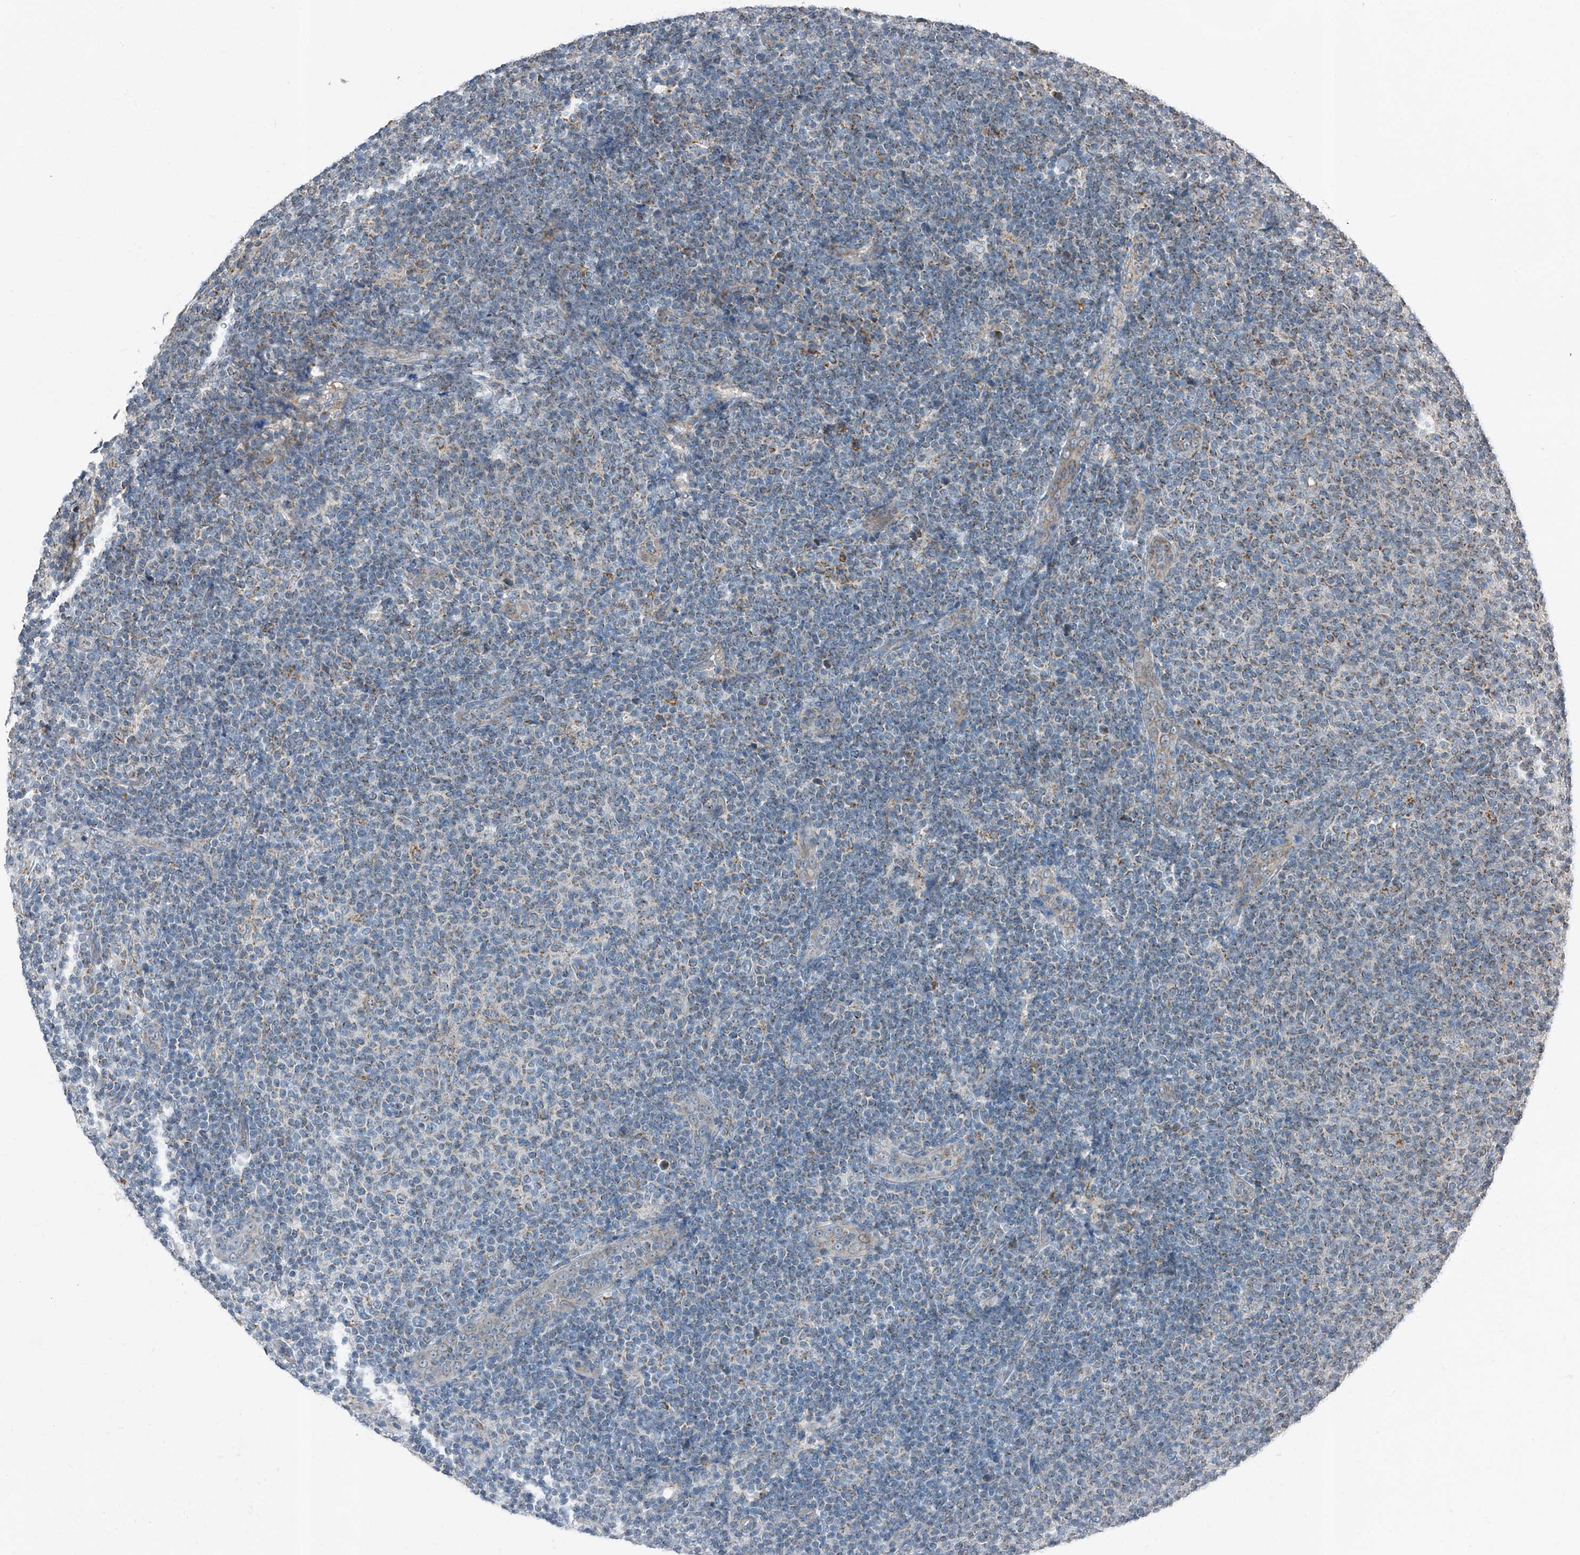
{"staining": {"intensity": "moderate", "quantity": "25%-75%", "location": "cytoplasmic/membranous"}, "tissue": "lymphoma", "cell_type": "Tumor cells", "image_type": "cancer", "snomed": [{"axis": "morphology", "description": "Malignant lymphoma, non-Hodgkin's type, Low grade"}, {"axis": "topography", "description": "Lymph node"}], "caption": "A micrograph showing moderate cytoplasmic/membranous expression in approximately 25%-75% of tumor cells in lymphoma, as visualized by brown immunohistochemical staining.", "gene": "CHRNA7", "patient": {"sex": "male", "age": 66}}